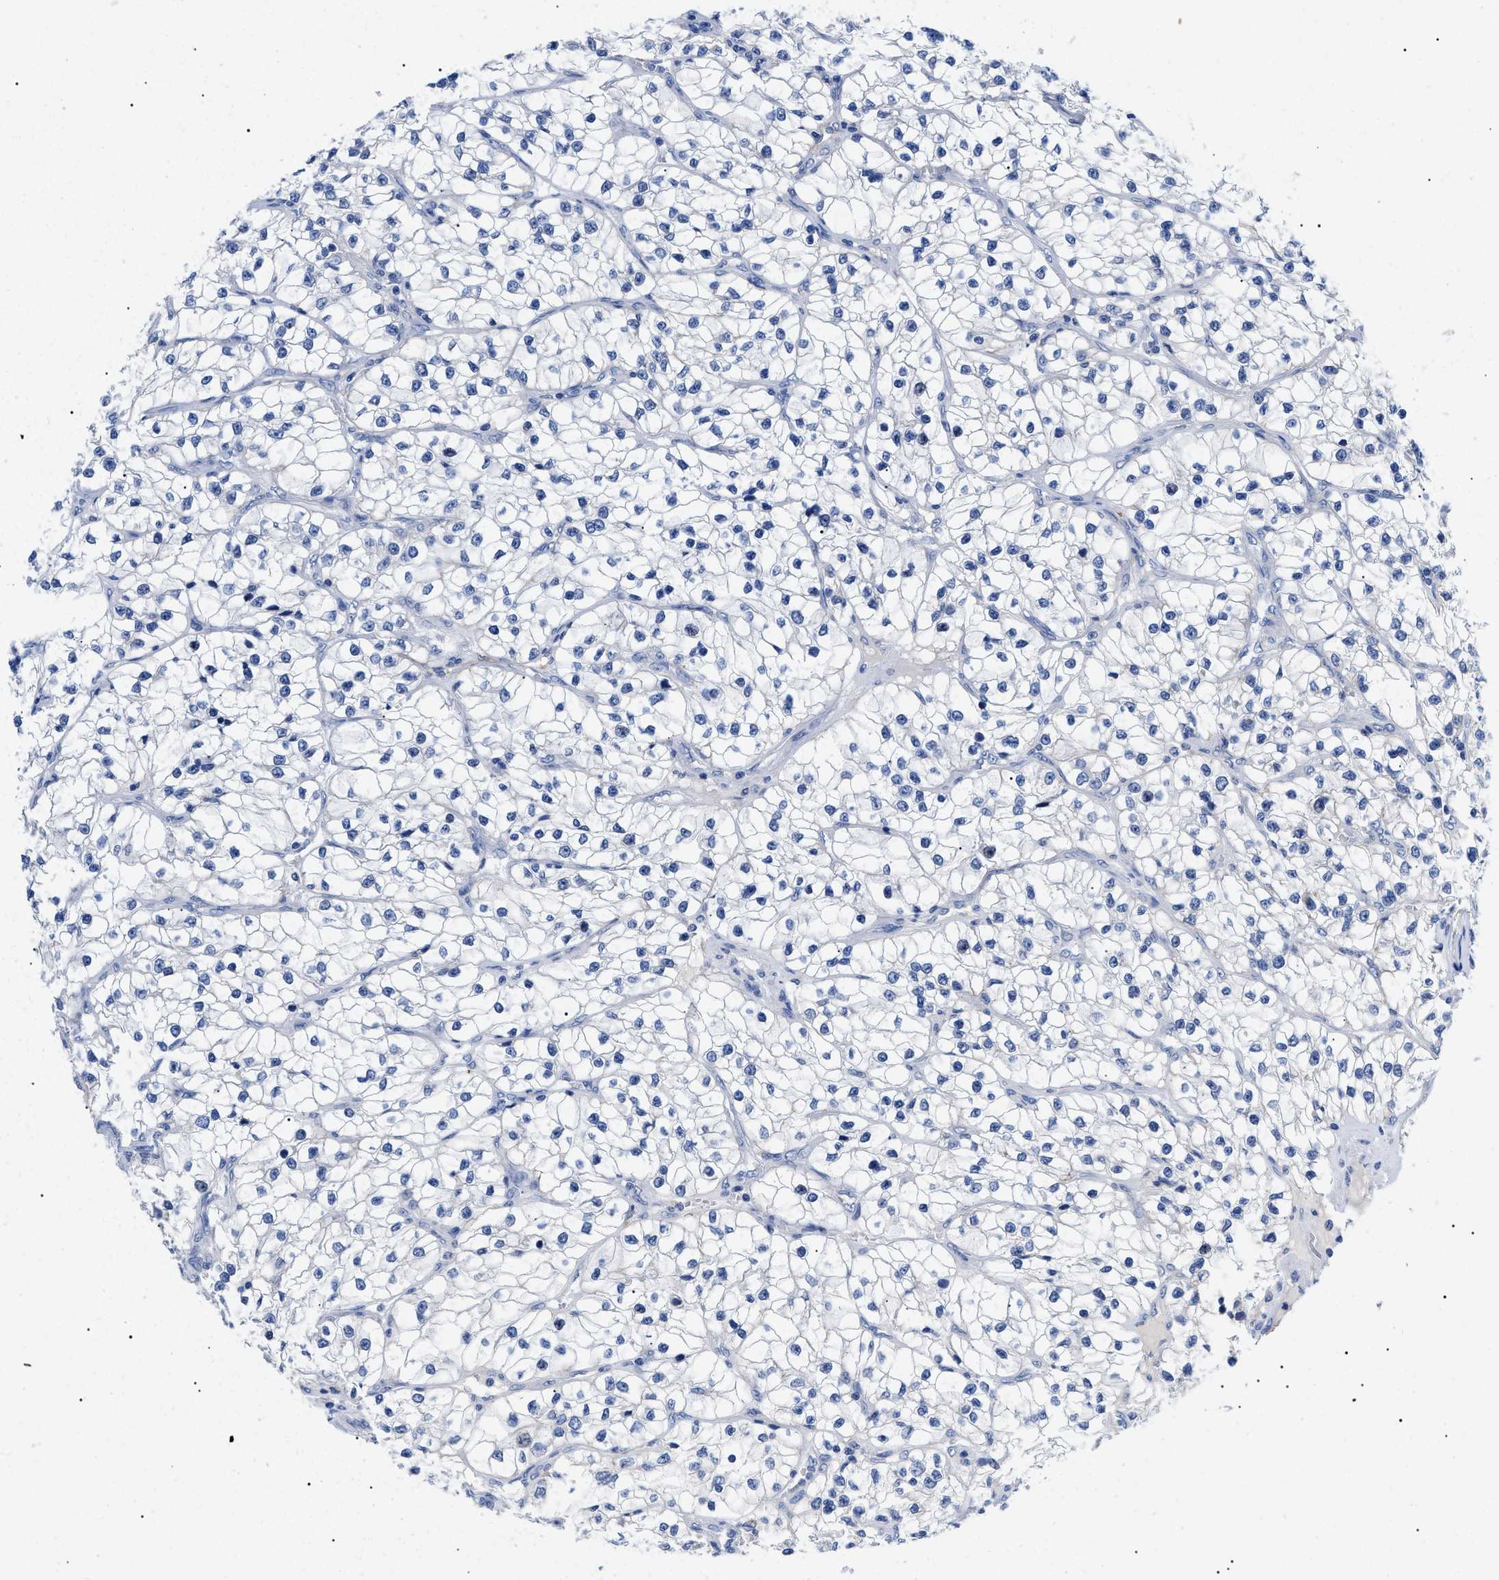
{"staining": {"intensity": "negative", "quantity": "none", "location": "none"}, "tissue": "renal cancer", "cell_type": "Tumor cells", "image_type": "cancer", "snomed": [{"axis": "morphology", "description": "Adenocarcinoma, NOS"}, {"axis": "topography", "description": "Kidney"}], "caption": "IHC image of adenocarcinoma (renal) stained for a protein (brown), which displays no staining in tumor cells.", "gene": "ACKR1", "patient": {"sex": "female", "age": 57}}